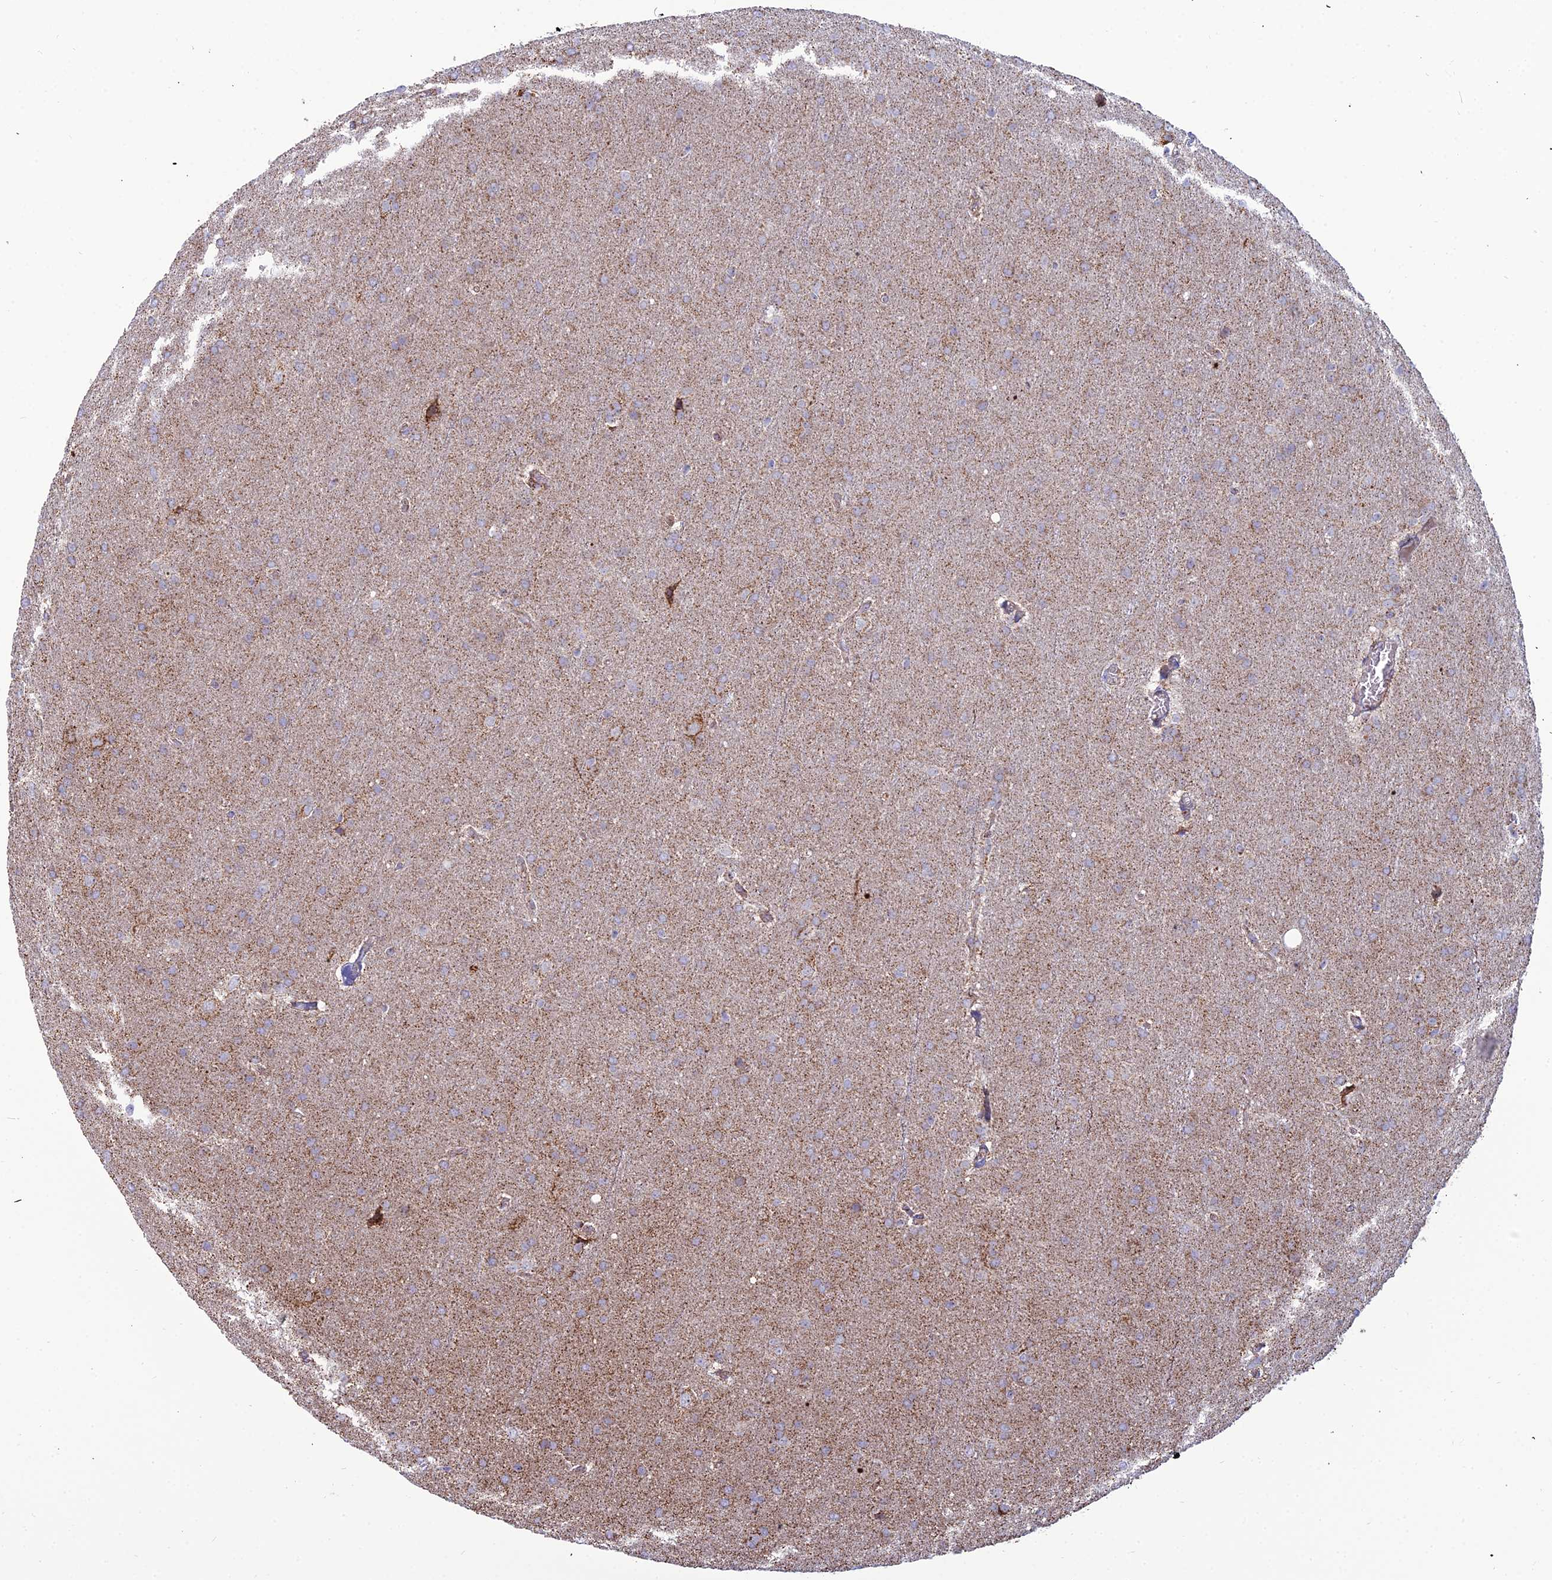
{"staining": {"intensity": "weak", "quantity": ">75%", "location": "cytoplasmic/membranous"}, "tissue": "glioma", "cell_type": "Tumor cells", "image_type": "cancer", "snomed": [{"axis": "morphology", "description": "Glioma, malignant, Low grade"}, {"axis": "topography", "description": "Brain"}], "caption": "DAB immunohistochemical staining of human glioma demonstrates weak cytoplasmic/membranous protein expression in approximately >75% of tumor cells. The staining is performed using DAB (3,3'-diaminobenzidine) brown chromogen to label protein expression. The nuclei are counter-stained blue using hematoxylin.", "gene": "SLC35F4", "patient": {"sex": "female", "age": 32}}